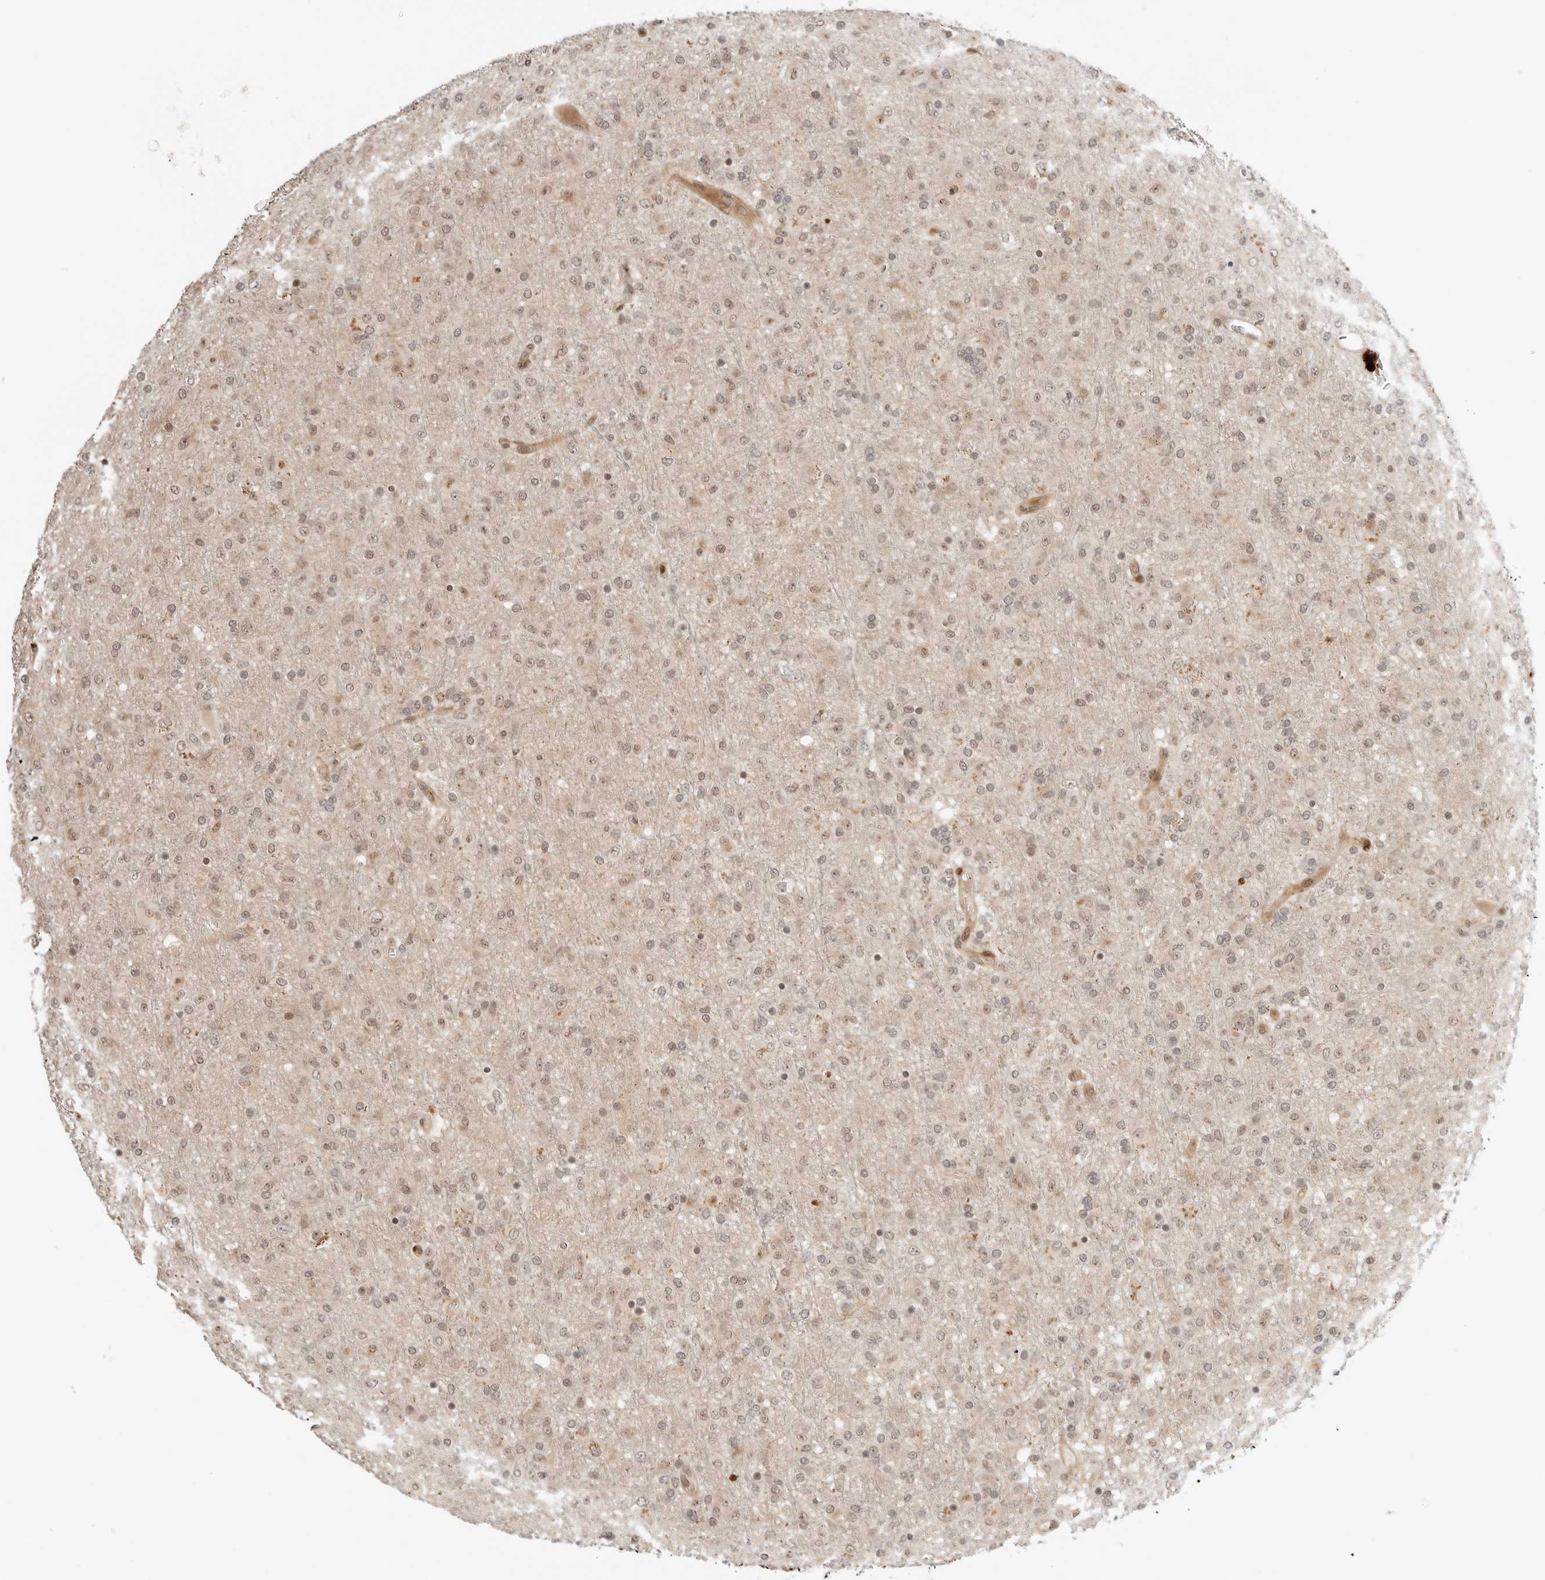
{"staining": {"intensity": "weak", "quantity": ">75%", "location": "nuclear"}, "tissue": "glioma", "cell_type": "Tumor cells", "image_type": "cancer", "snomed": [{"axis": "morphology", "description": "Glioma, malignant, Low grade"}, {"axis": "topography", "description": "Brain"}], "caption": "A micrograph of malignant glioma (low-grade) stained for a protein shows weak nuclear brown staining in tumor cells.", "gene": "GEM", "patient": {"sex": "male", "age": 65}}